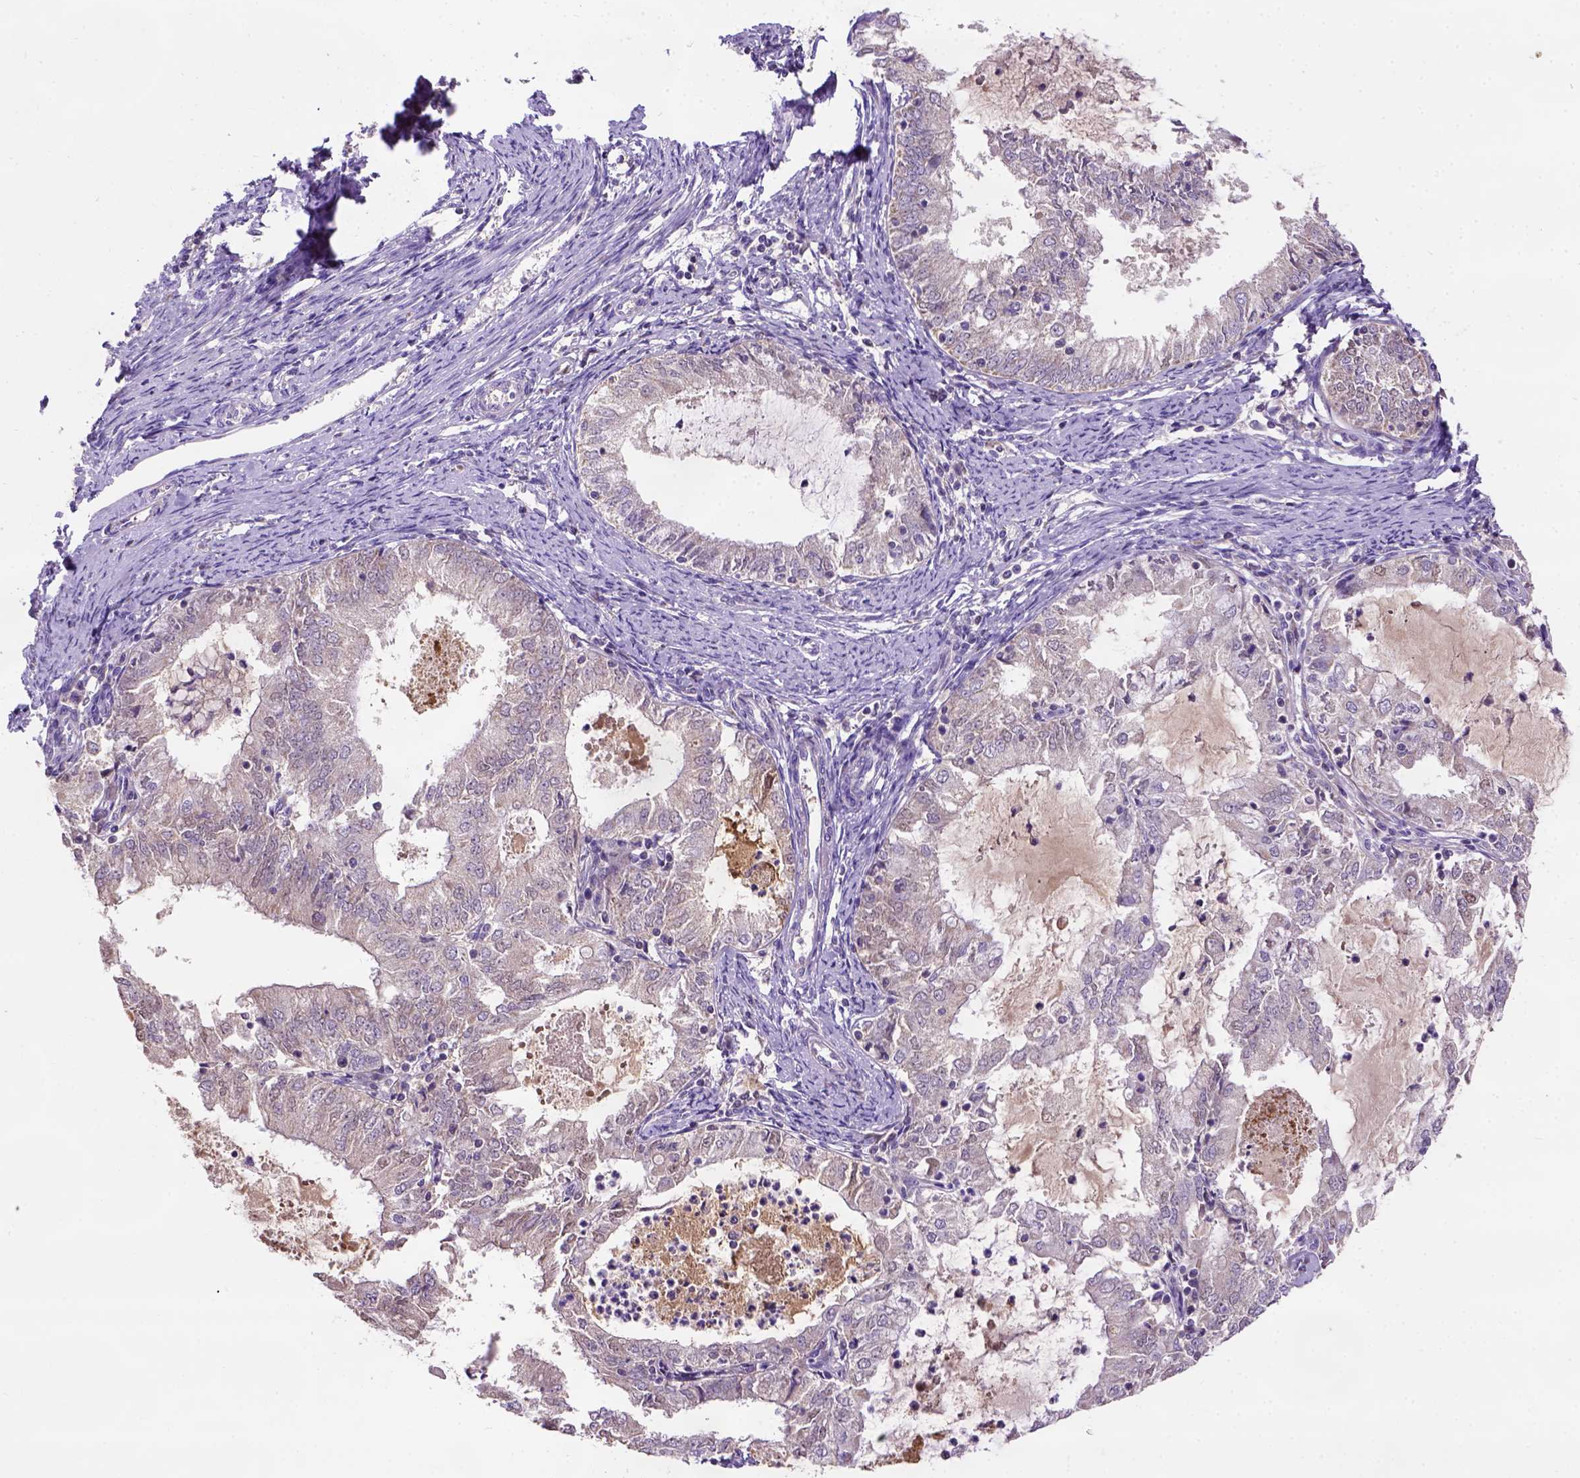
{"staining": {"intensity": "negative", "quantity": "none", "location": "none"}, "tissue": "endometrial cancer", "cell_type": "Tumor cells", "image_type": "cancer", "snomed": [{"axis": "morphology", "description": "Adenocarcinoma, NOS"}, {"axis": "topography", "description": "Endometrium"}], "caption": "Tumor cells are negative for brown protein staining in adenocarcinoma (endometrial). Nuclei are stained in blue.", "gene": "L2HGDH", "patient": {"sex": "female", "age": 57}}